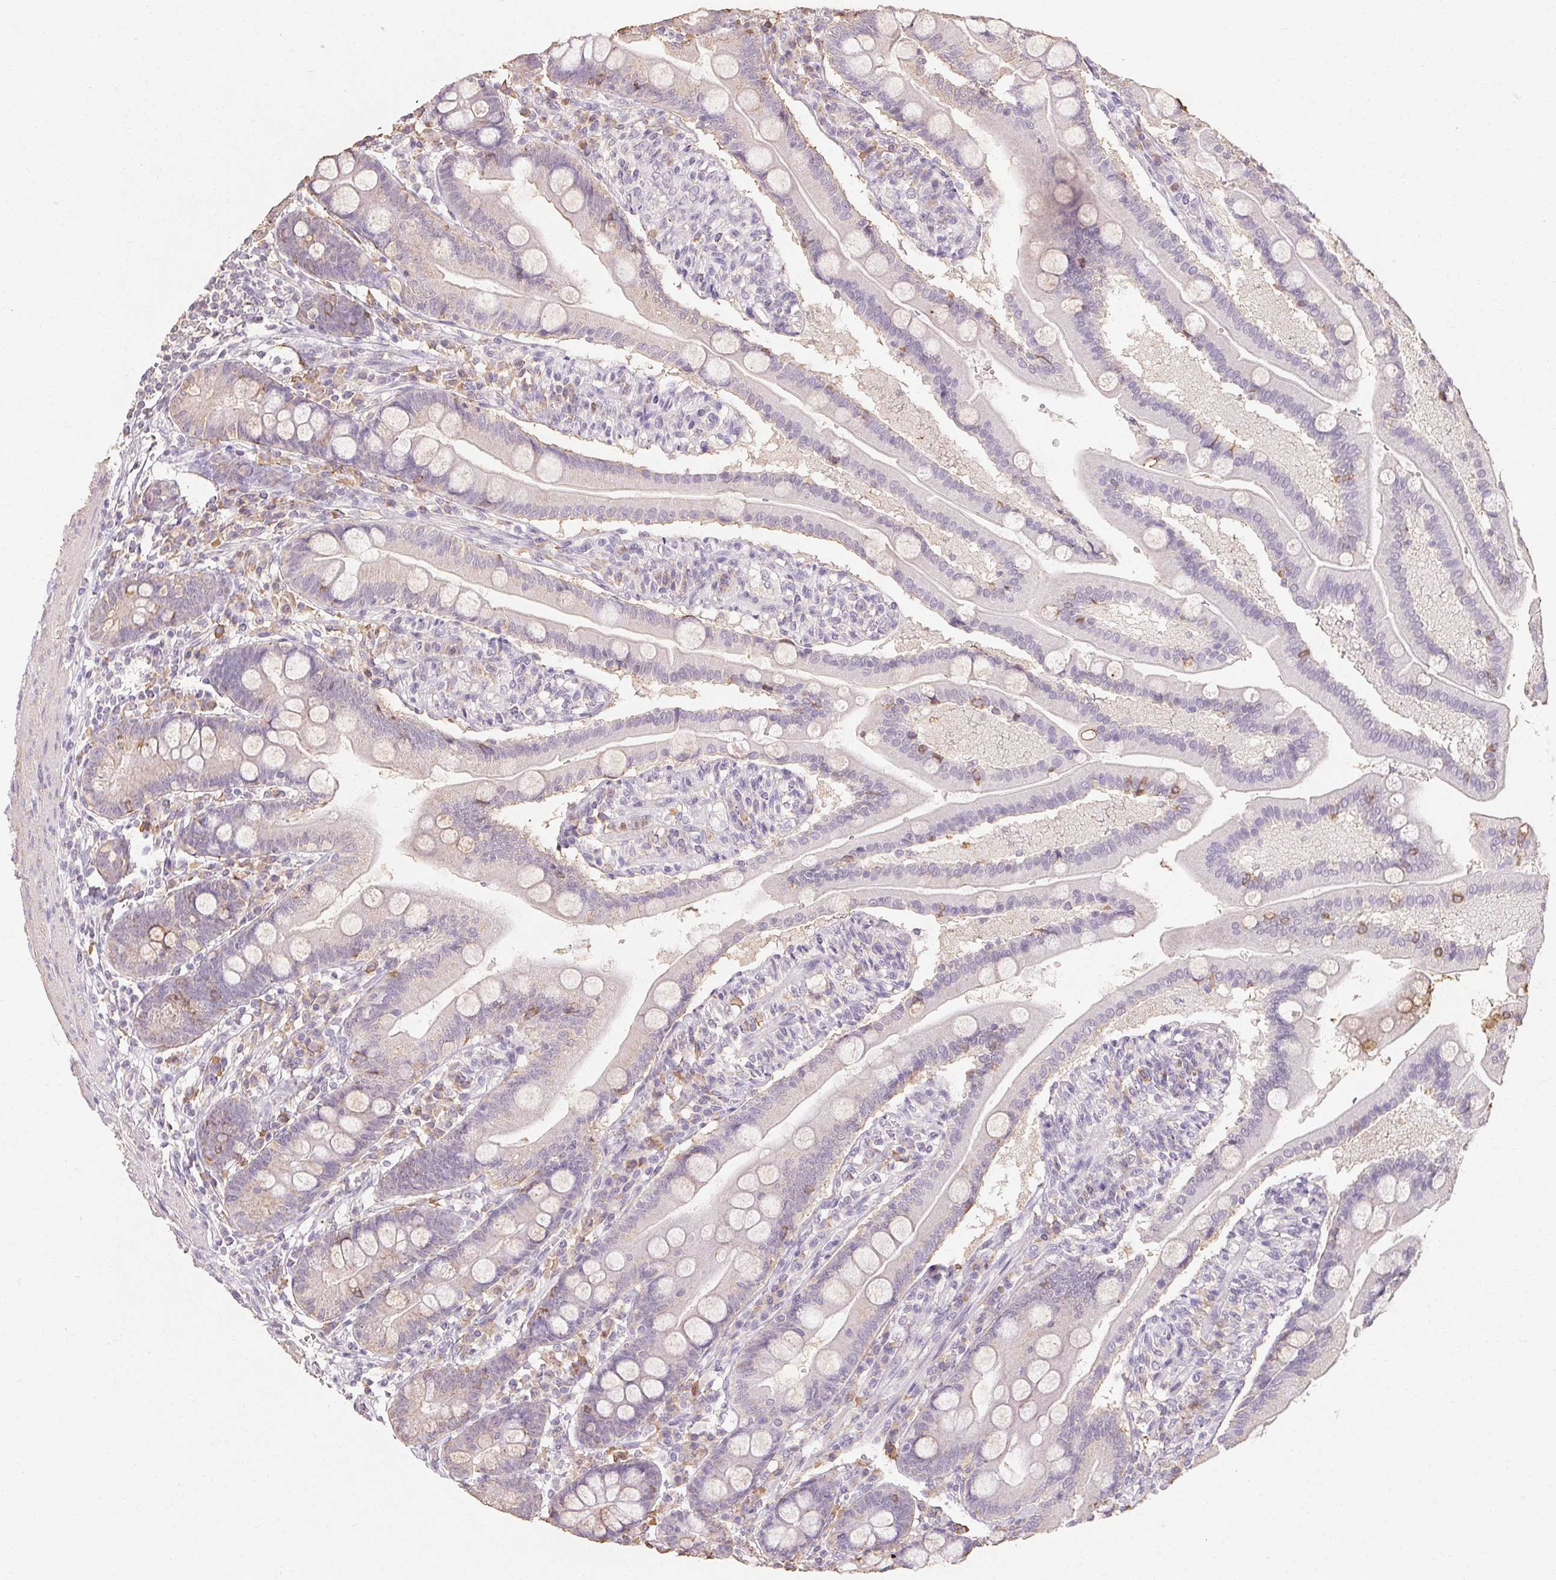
{"staining": {"intensity": "negative", "quantity": "none", "location": "none"}, "tissue": "duodenum", "cell_type": "Glandular cells", "image_type": "normal", "snomed": [{"axis": "morphology", "description": "Normal tissue, NOS"}, {"axis": "topography", "description": "Duodenum"}], "caption": "The IHC photomicrograph has no significant staining in glandular cells of duodenum.", "gene": "MAP7D2", "patient": {"sex": "female", "age": 67}}